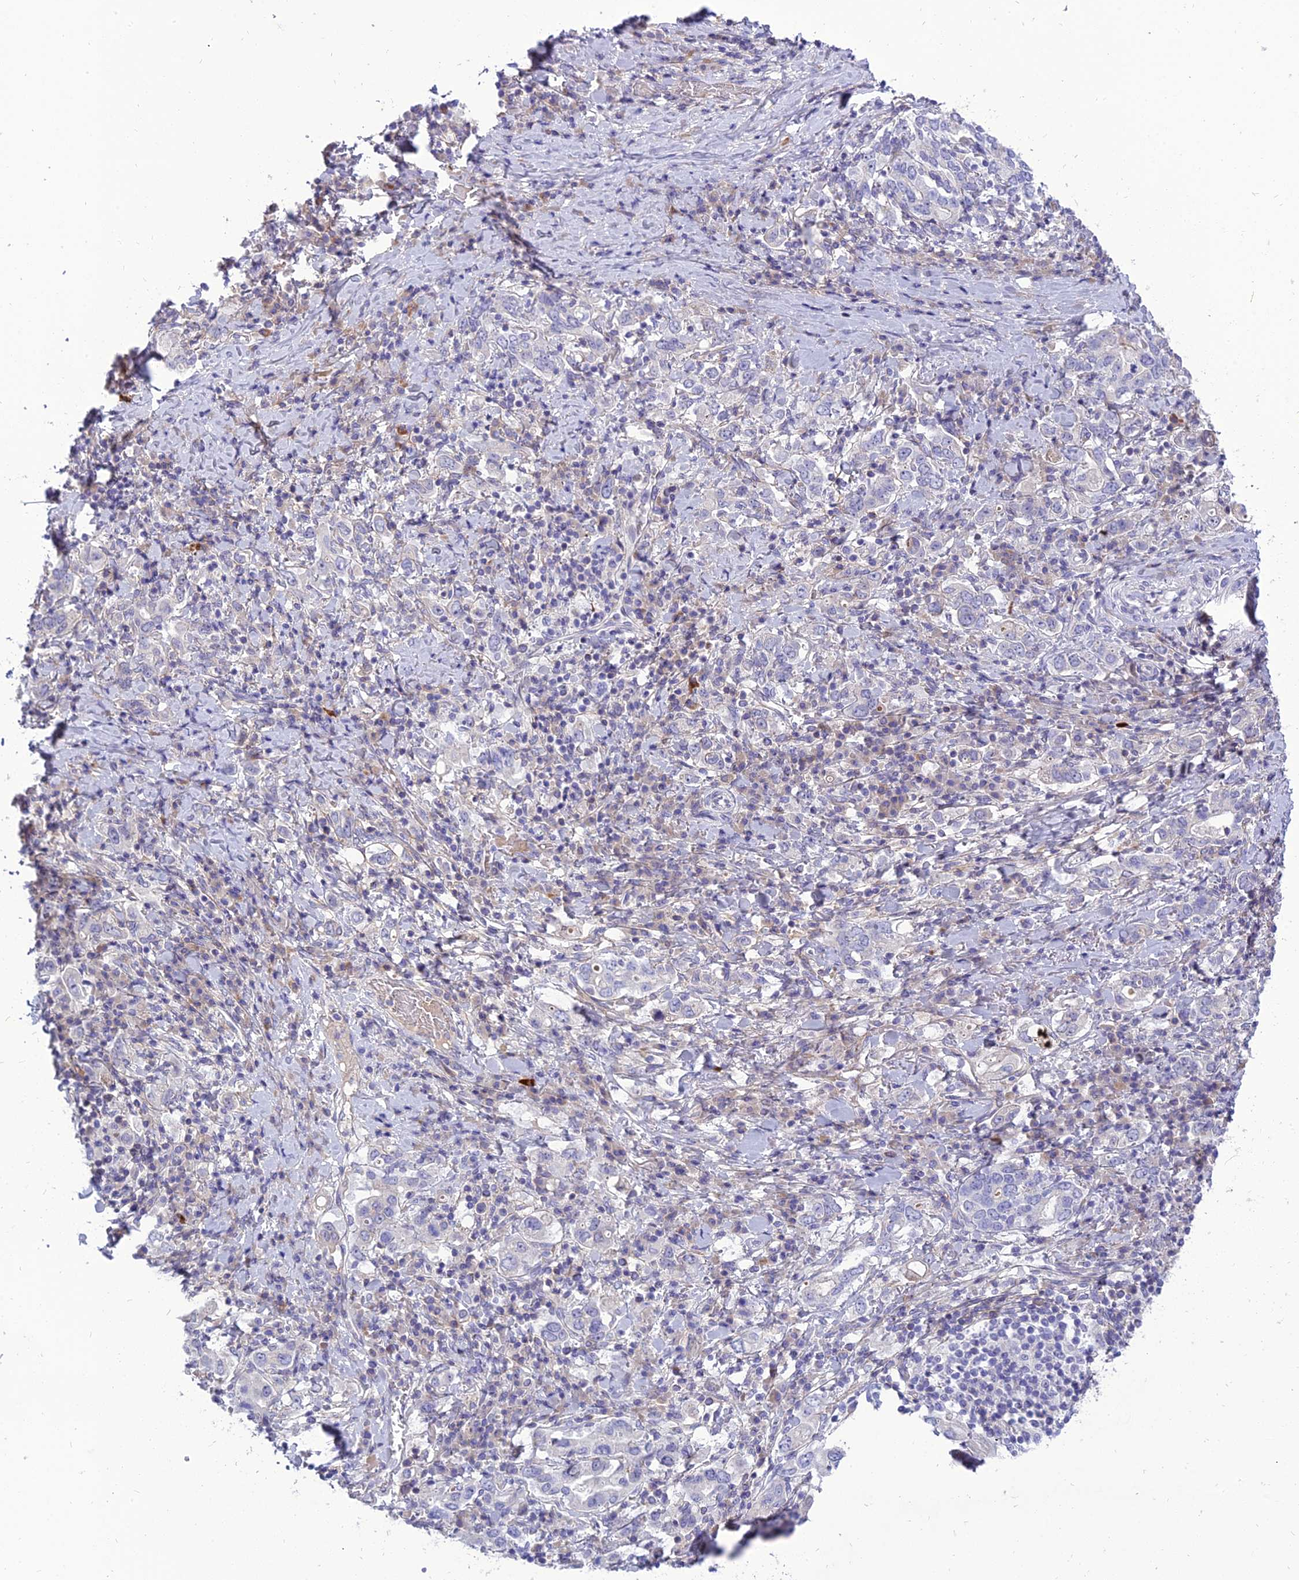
{"staining": {"intensity": "negative", "quantity": "none", "location": "none"}, "tissue": "stomach cancer", "cell_type": "Tumor cells", "image_type": "cancer", "snomed": [{"axis": "morphology", "description": "Adenocarcinoma, NOS"}, {"axis": "topography", "description": "Stomach, upper"}, {"axis": "topography", "description": "Stomach"}], "caption": "Tumor cells are negative for protein expression in human adenocarcinoma (stomach). (DAB (3,3'-diaminobenzidine) immunohistochemistry visualized using brightfield microscopy, high magnification).", "gene": "MBD3L1", "patient": {"sex": "male", "age": 62}}